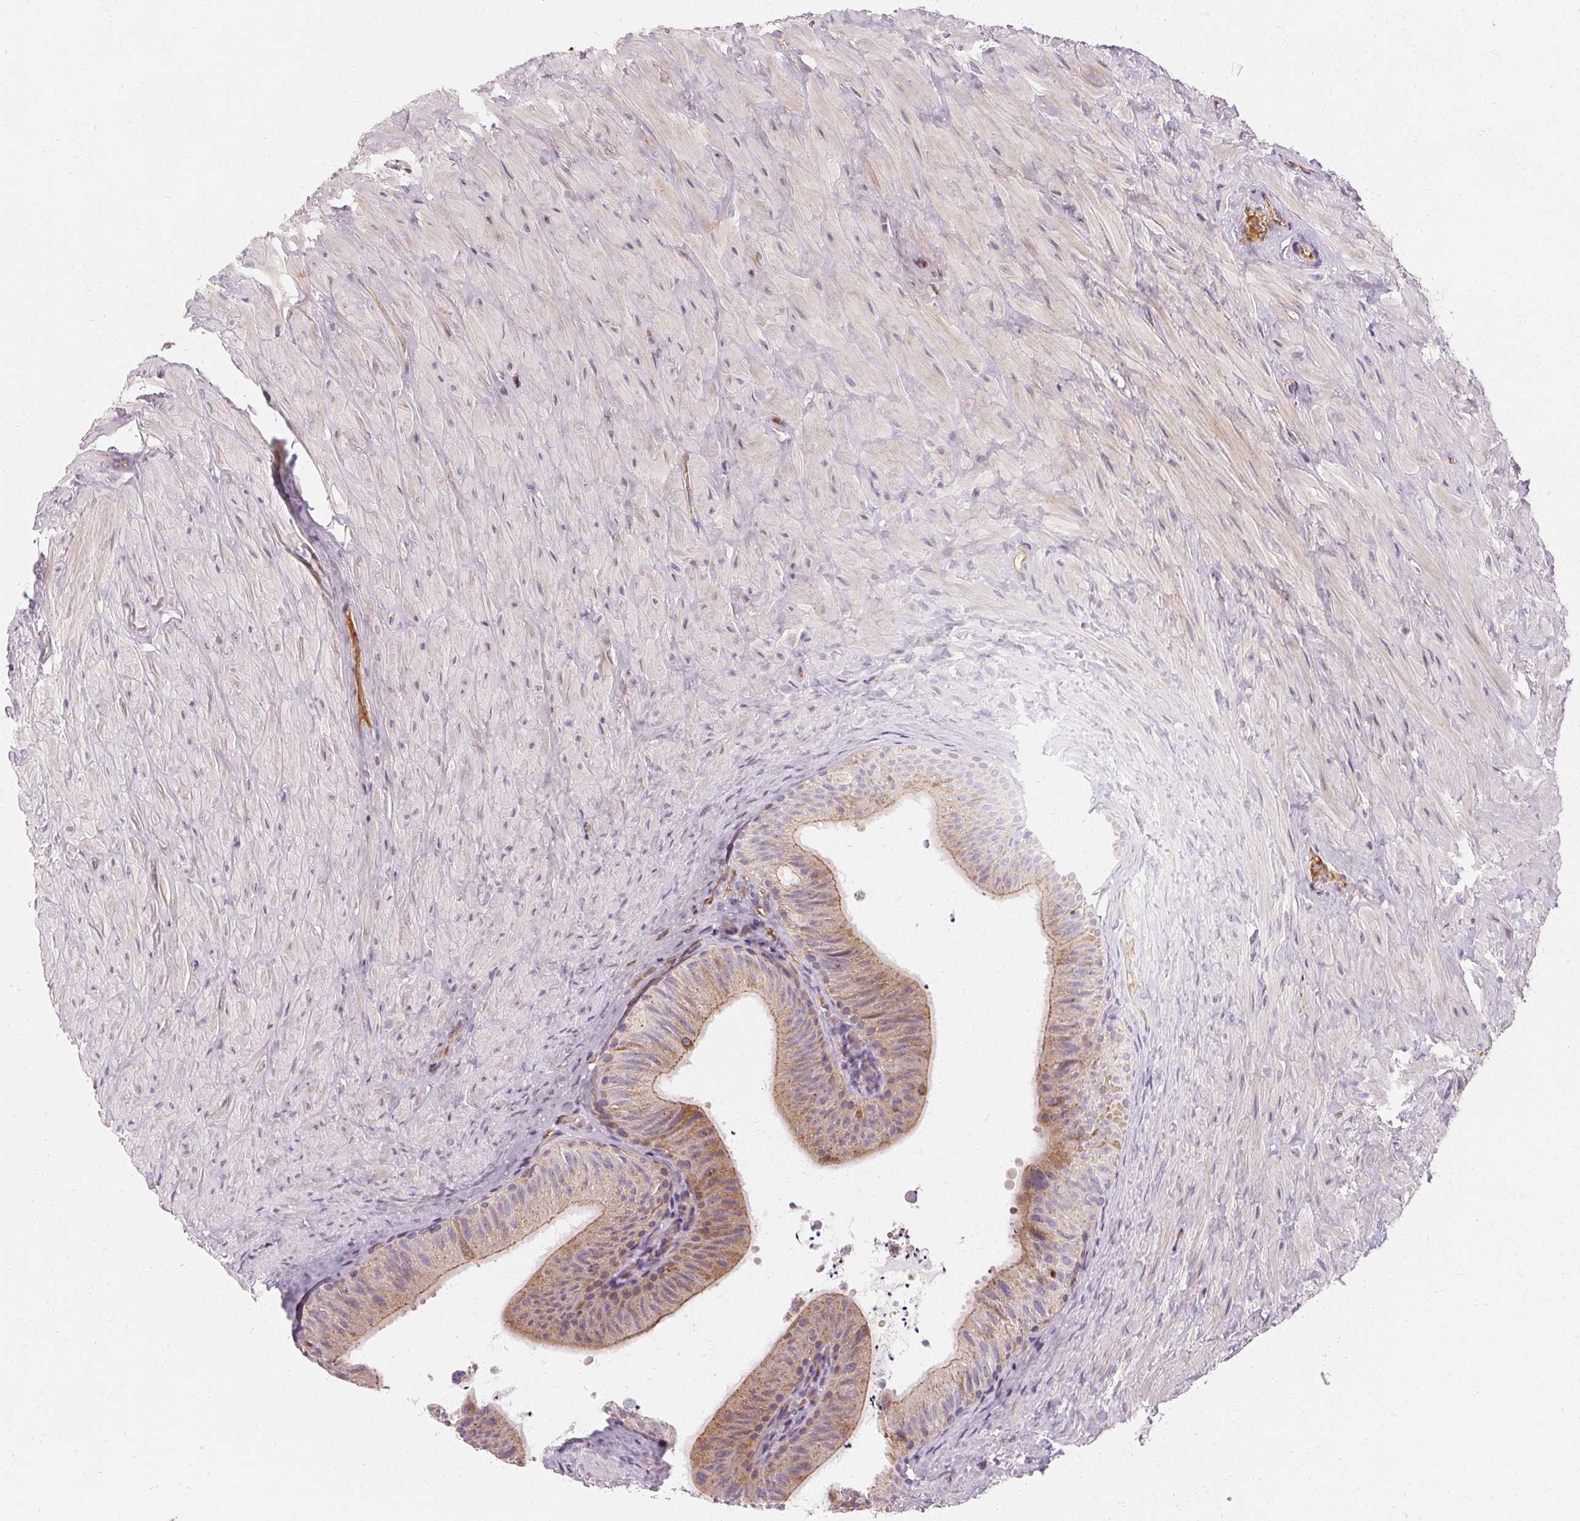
{"staining": {"intensity": "weak", "quantity": ">75%", "location": "cytoplasmic/membranous"}, "tissue": "epididymis", "cell_type": "Glandular cells", "image_type": "normal", "snomed": [{"axis": "morphology", "description": "Normal tissue, NOS"}, {"axis": "topography", "description": "Epididymis, spermatic cord, NOS"}, {"axis": "topography", "description": "Epididymis"}], "caption": "The histopathology image reveals immunohistochemical staining of normal epididymis. There is weak cytoplasmic/membranous staining is seen in about >75% of glandular cells. (brown staining indicates protein expression, while blue staining denotes nuclei).", "gene": "APLP1", "patient": {"sex": "male", "age": 31}}